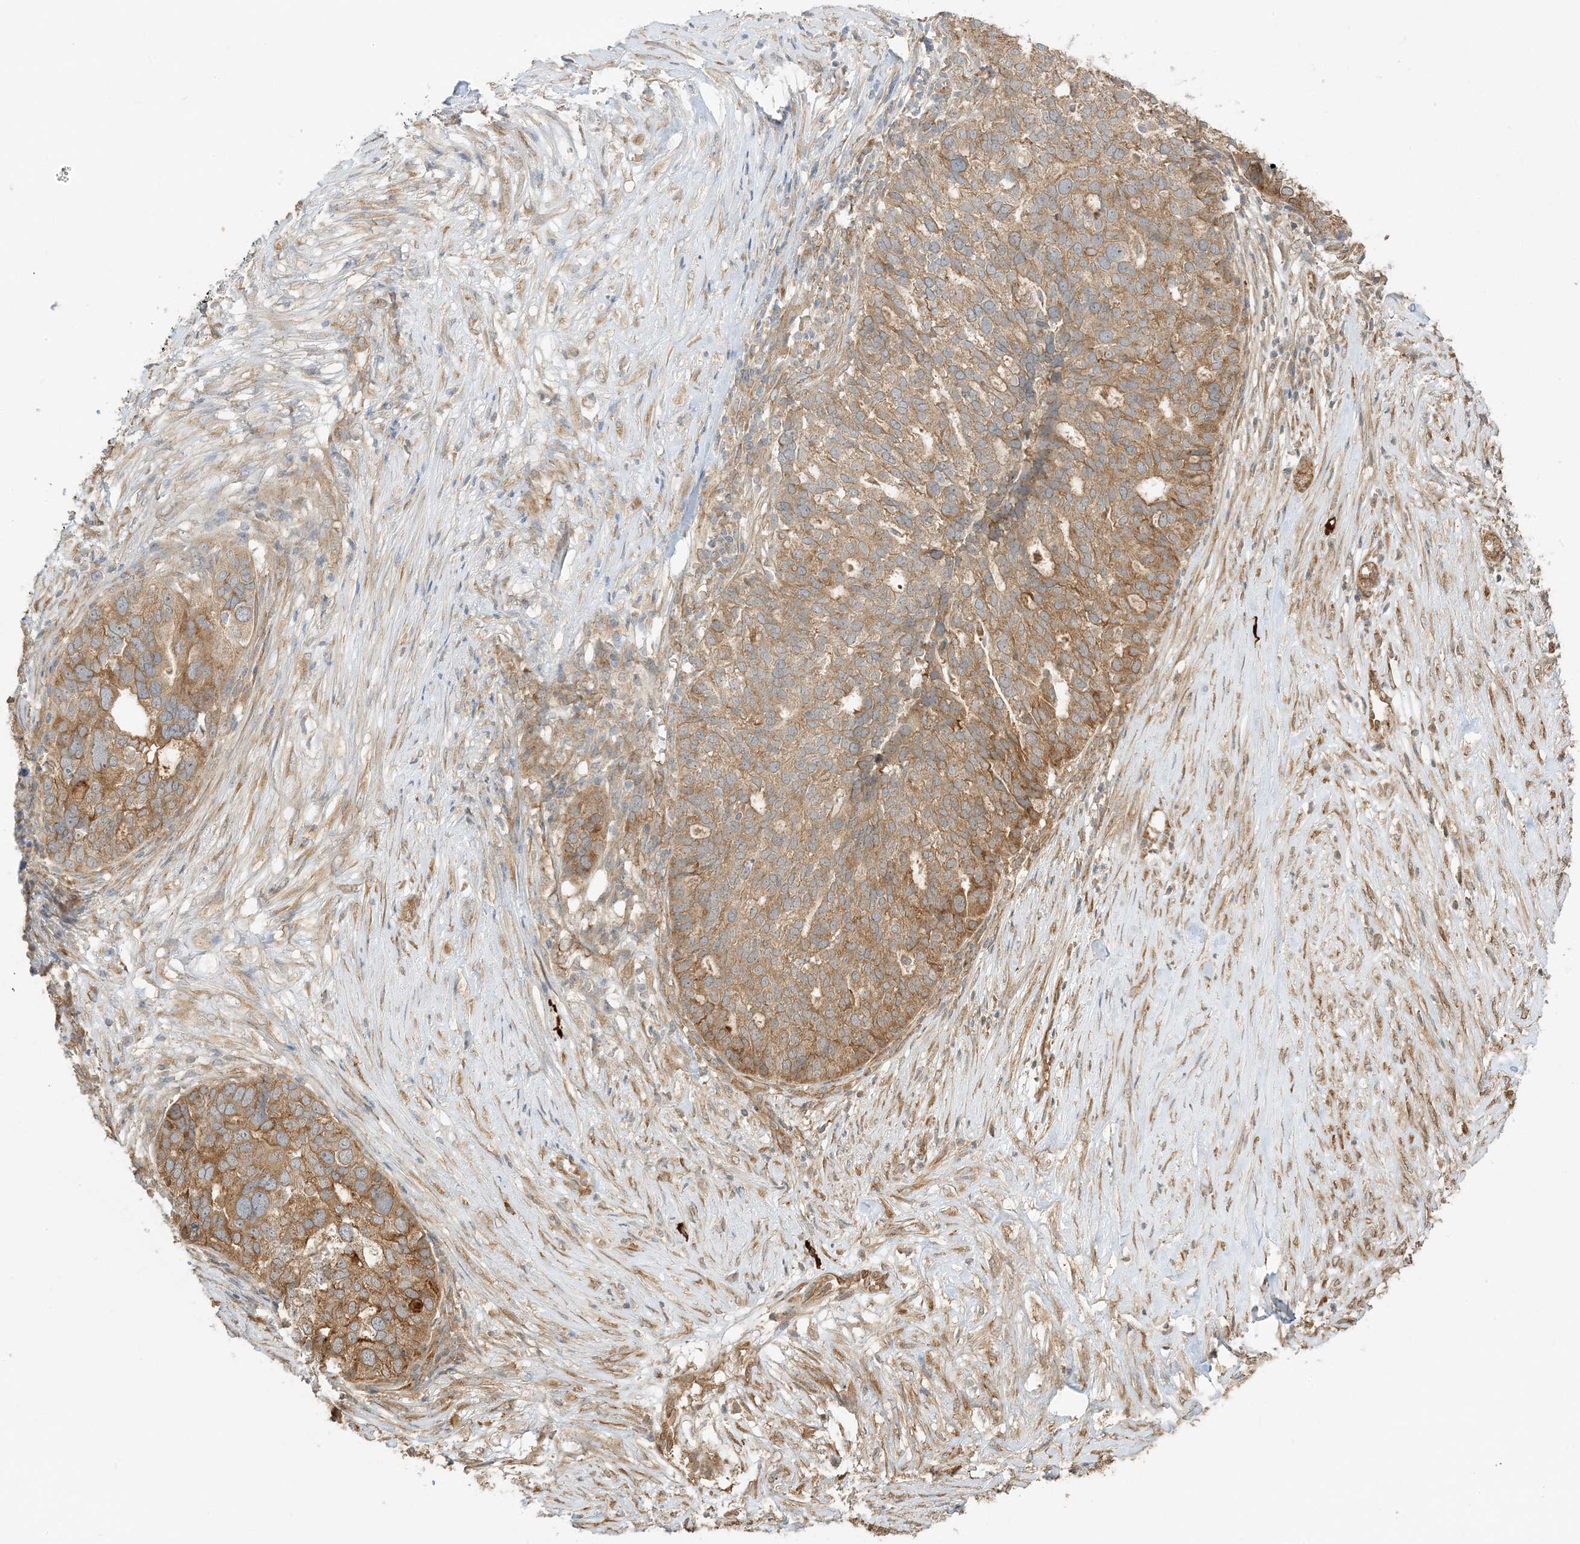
{"staining": {"intensity": "moderate", "quantity": ">75%", "location": "cytoplasmic/membranous"}, "tissue": "ovarian cancer", "cell_type": "Tumor cells", "image_type": "cancer", "snomed": [{"axis": "morphology", "description": "Cystadenocarcinoma, serous, NOS"}, {"axis": "topography", "description": "Ovary"}], "caption": "Tumor cells display medium levels of moderate cytoplasmic/membranous positivity in approximately >75% of cells in human ovarian cancer.", "gene": "UBAP2L", "patient": {"sex": "female", "age": 59}}